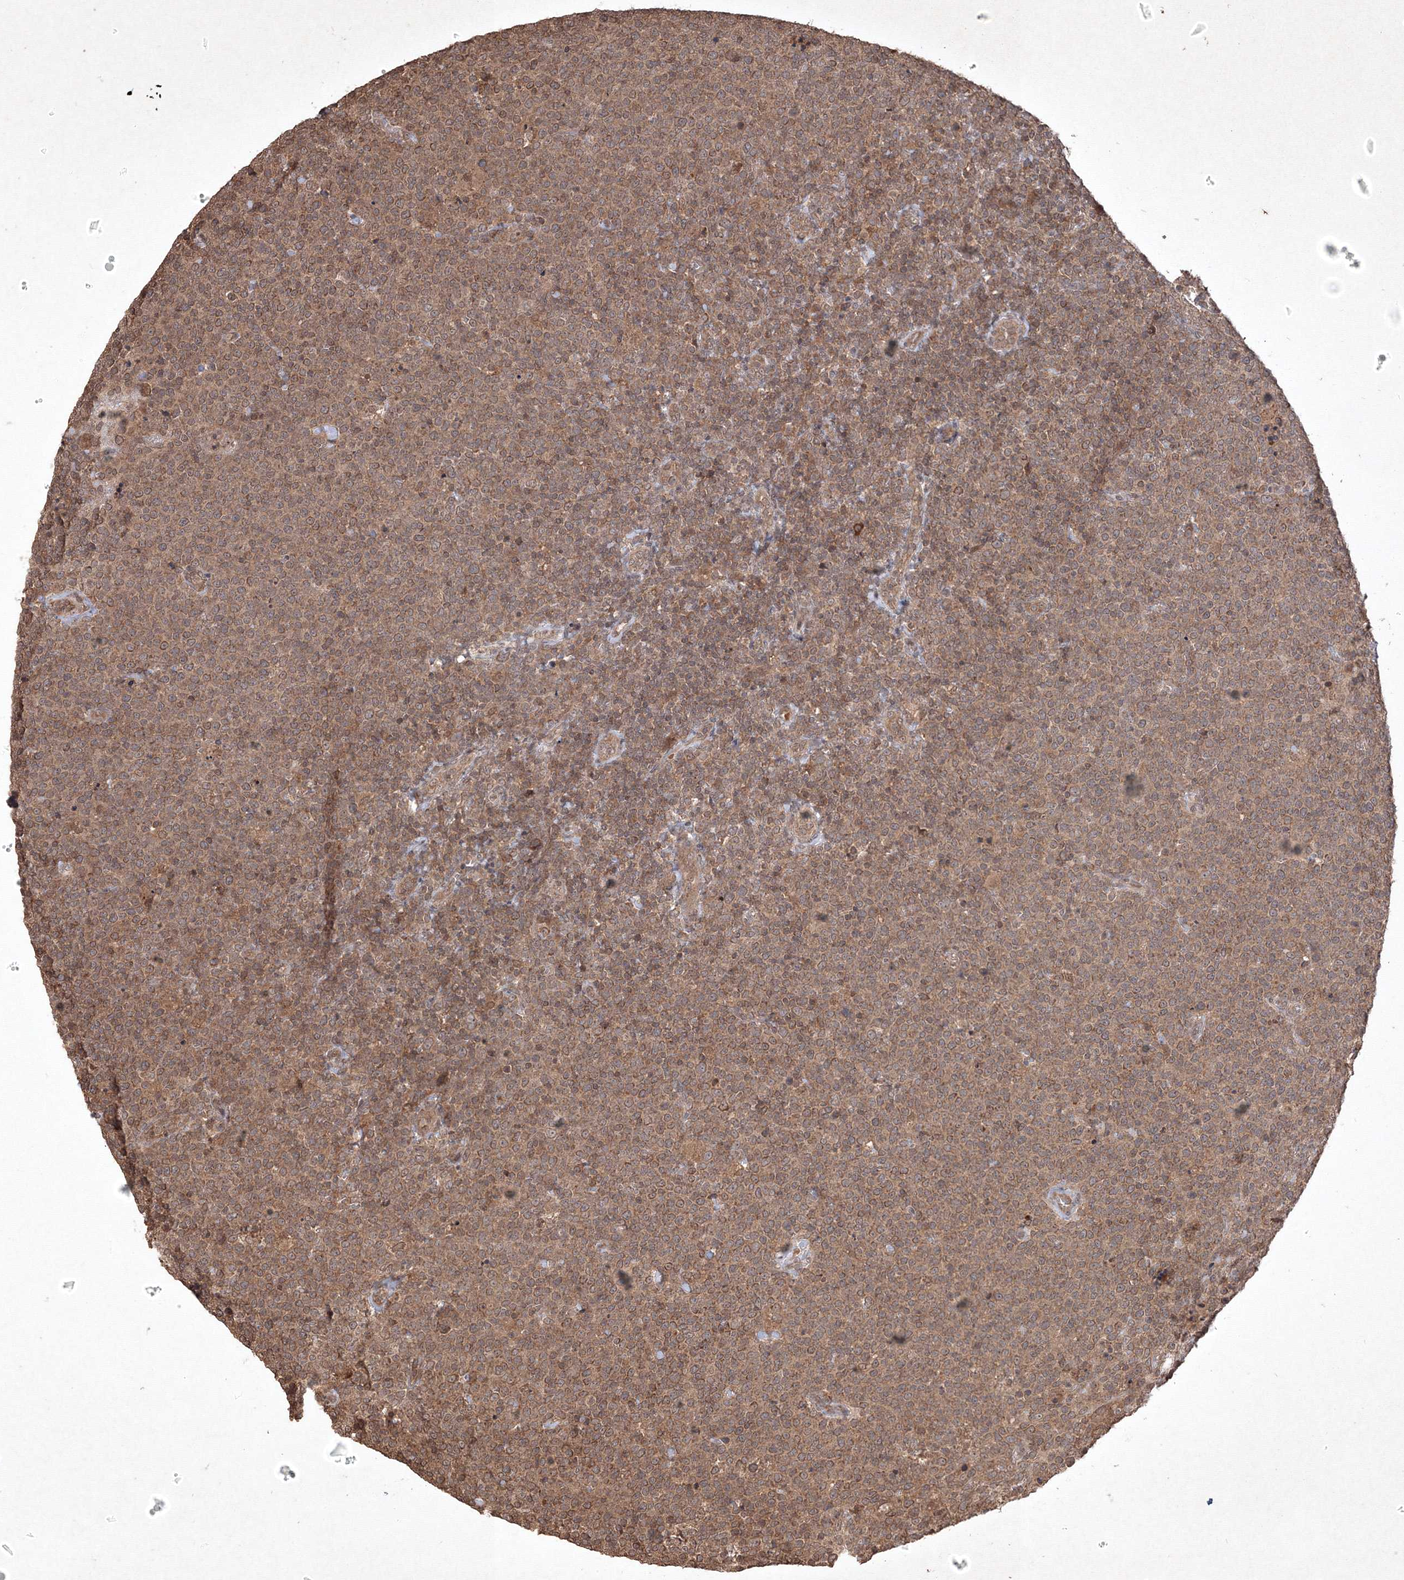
{"staining": {"intensity": "moderate", "quantity": ">75%", "location": "cytoplasmic/membranous"}, "tissue": "lymphoma", "cell_type": "Tumor cells", "image_type": "cancer", "snomed": [{"axis": "morphology", "description": "Malignant lymphoma, non-Hodgkin's type, High grade"}, {"axis": "topography", "description": "Lymph node"}], "caption": "Malignant lymphoma, non-Hodgkin's type (high-grade) stained with a brown dye demonstrates moderate cytoplasmic/membranous positive positivity in approximately >75% of tumor cells.", "gene": "PELI3", "patient": {"sex": "male", "age": 61}}